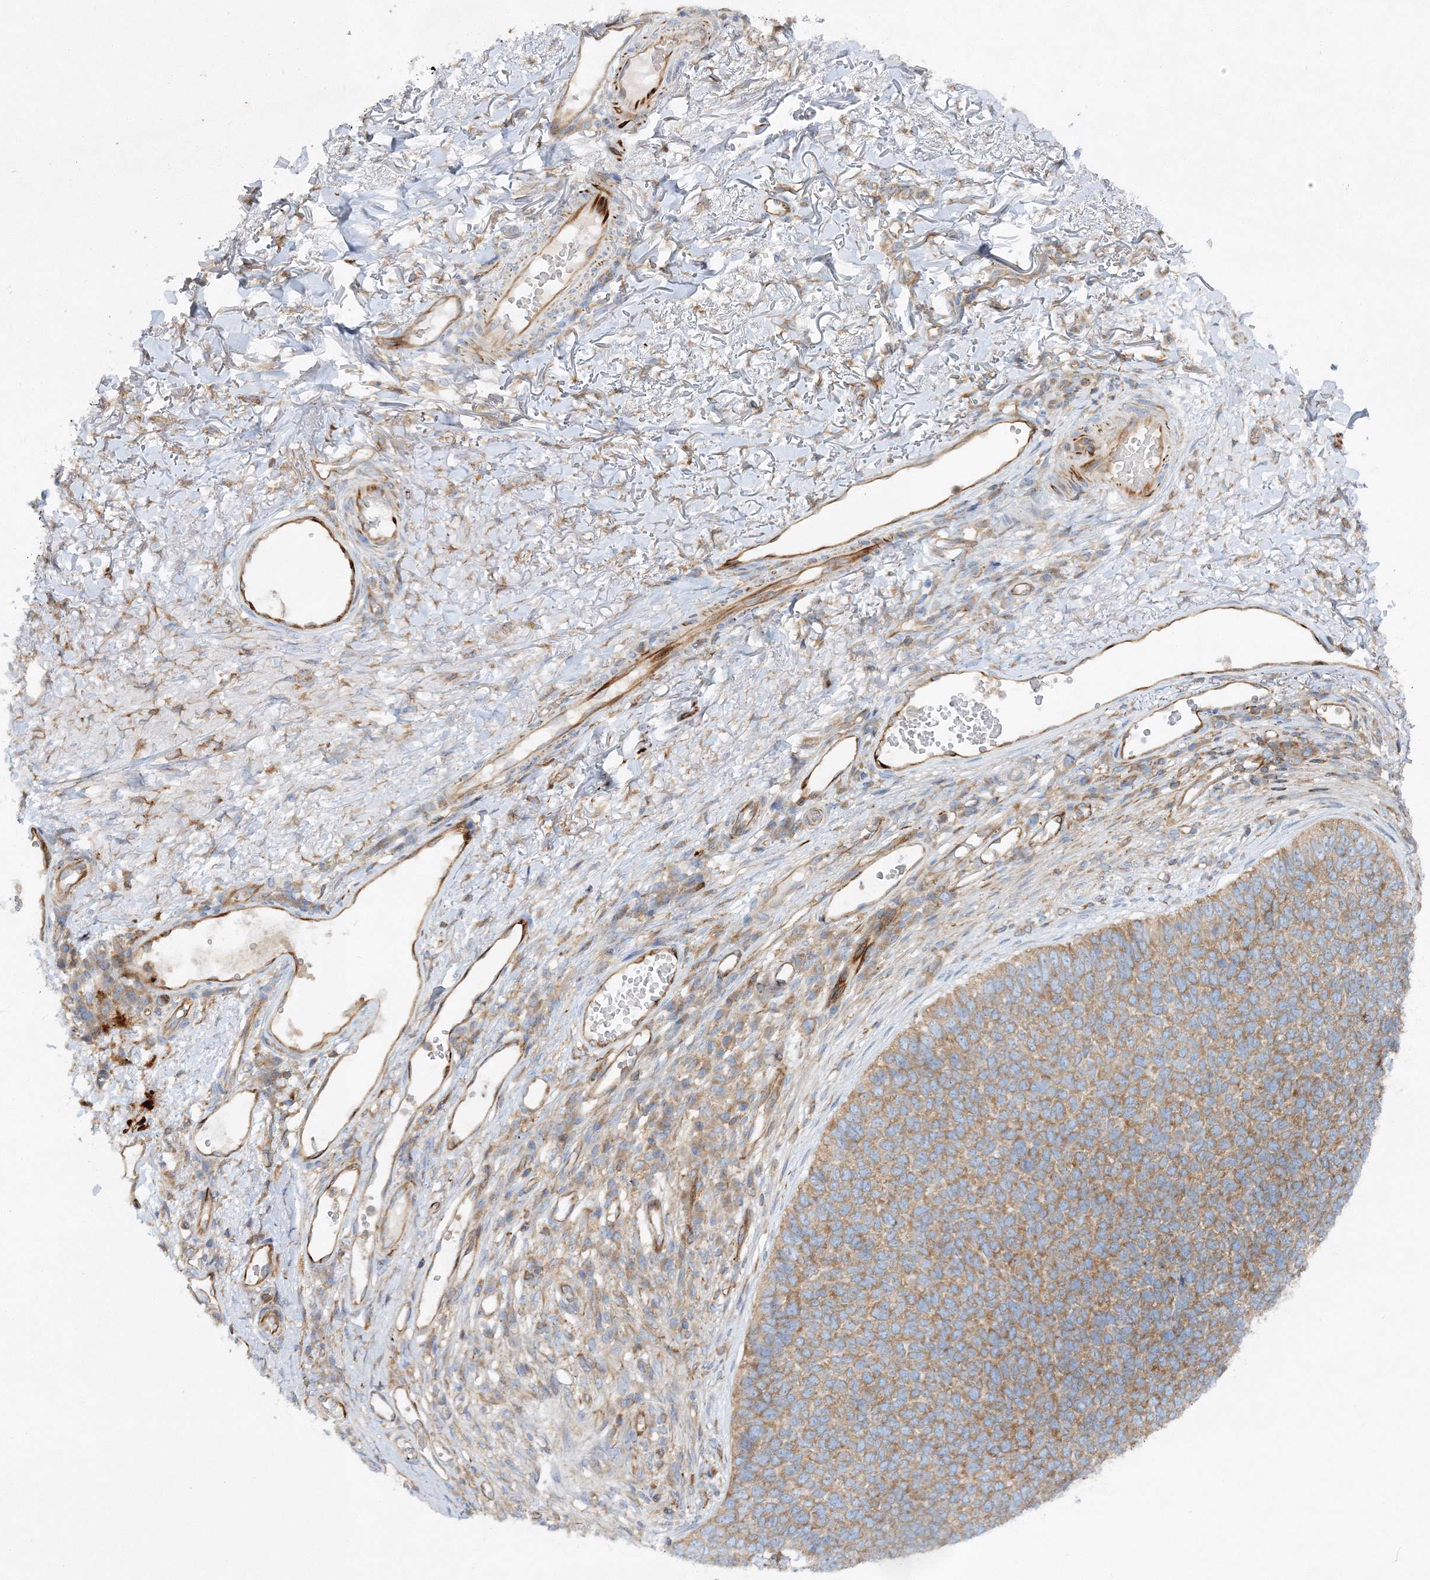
{"staining": {"intensity": "moderate", "quantity": ">75%", "location": "cytoplasmic/membranous"}, "tissue": "skin cancer", "cell_type": "Tumor cells", "image_type": "cancer", "snomed": [{"axis": "morphology", "description": "Basal cell carcinoma"}, {"axis": "topography", "description": "Skin"}], "caption": "This micrograph exhibits skin basal cell carcinoma stained with IHC to label a protein in brown. The cytoplasmic/membranous of tumor cells show moderate positivity for the protein. Nuclei are counter-stained blue.", "gene": "WDR37", "patient": {"sex": "female", "age": 84}}